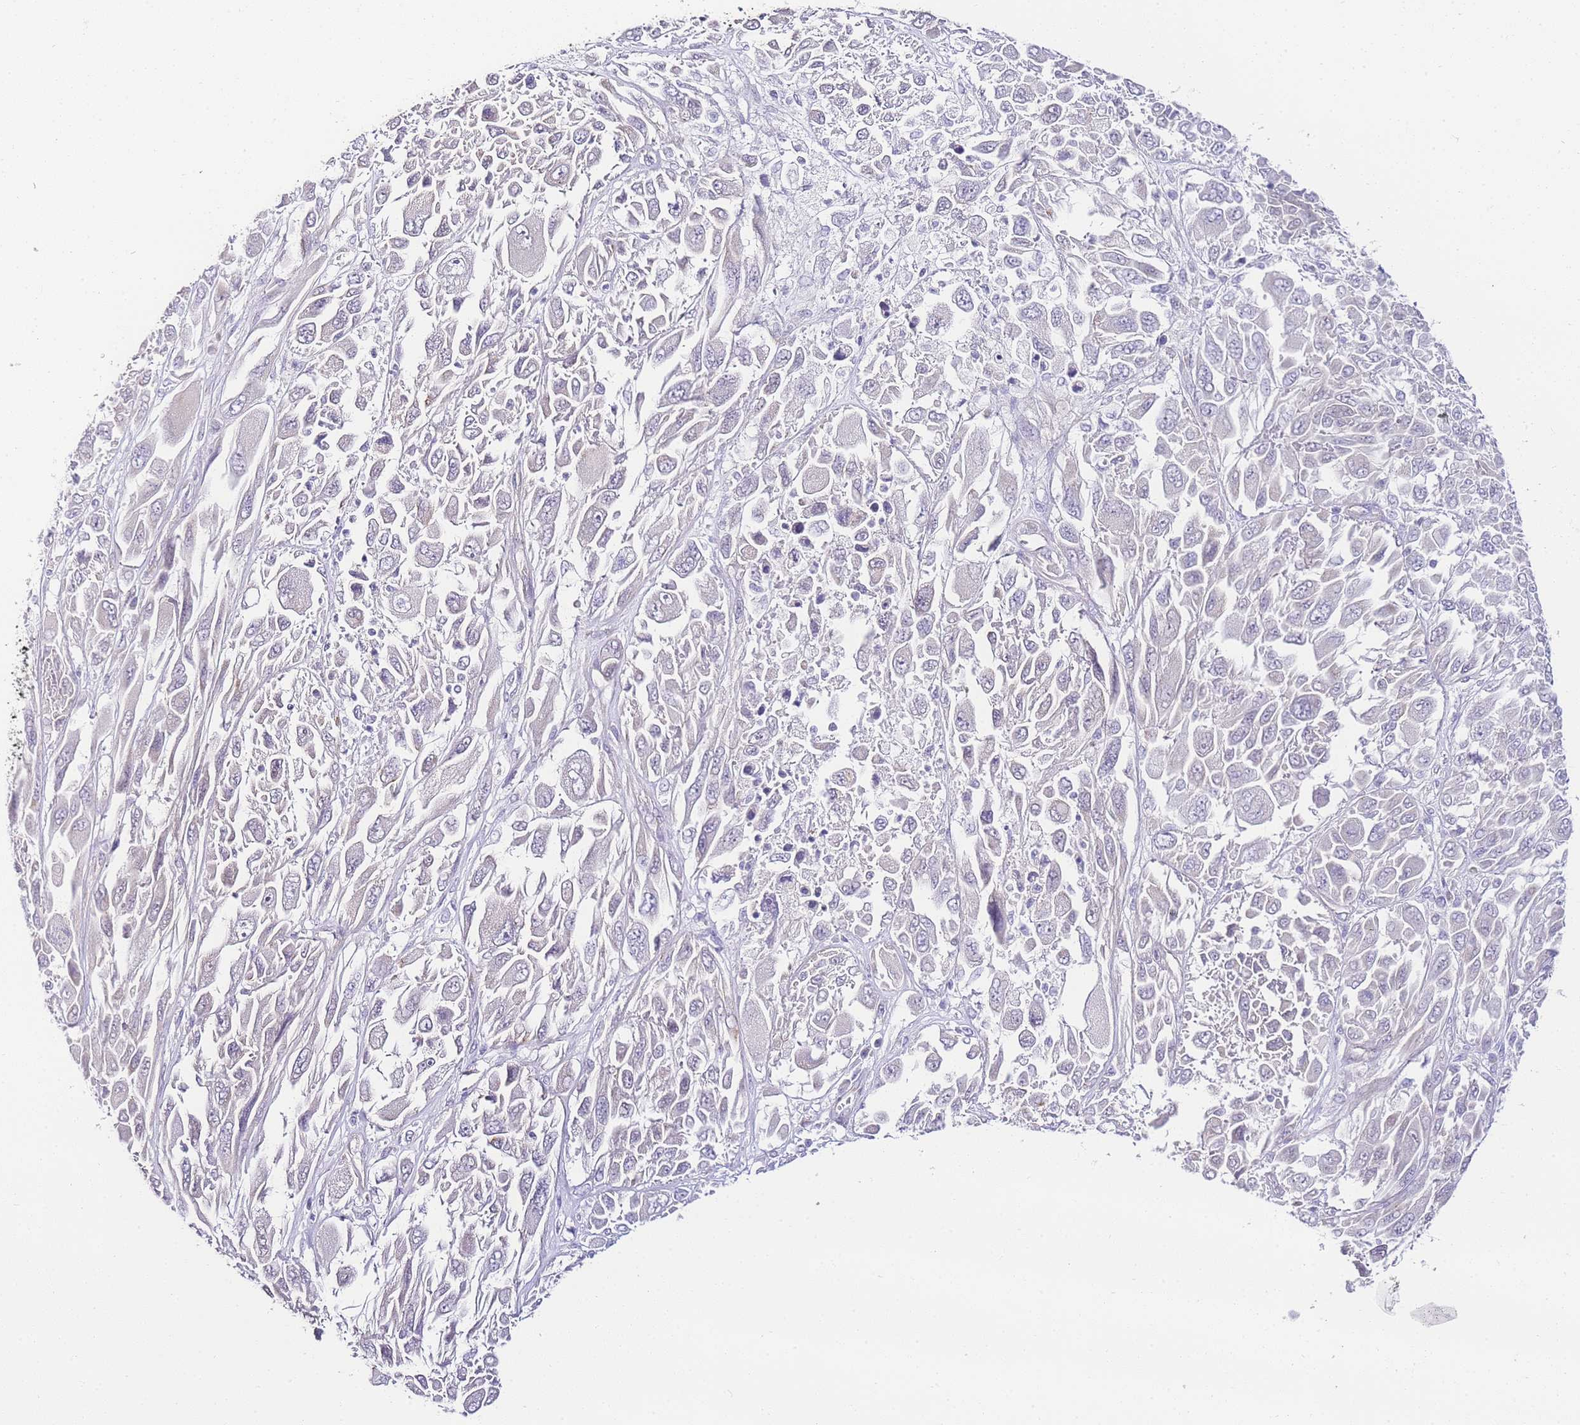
{"staining": {"intensity": "negative", "quantity": "none", "location": "none"}, "tissue": "melanoma", "cell_type": "Tumor cells", "image_type": "cancer", "snomed": [{"axis": "morphology", "description": "Malignant melanoma, NOS"}, {"axis": "topography", "description": "Skin"}], "caption": "DAB immunohistochemical staining of malignant melanoma displays no significant staining in tumor cells.", "gene": "PDCD7", "patient": {"sex": "female", "age": 91}}